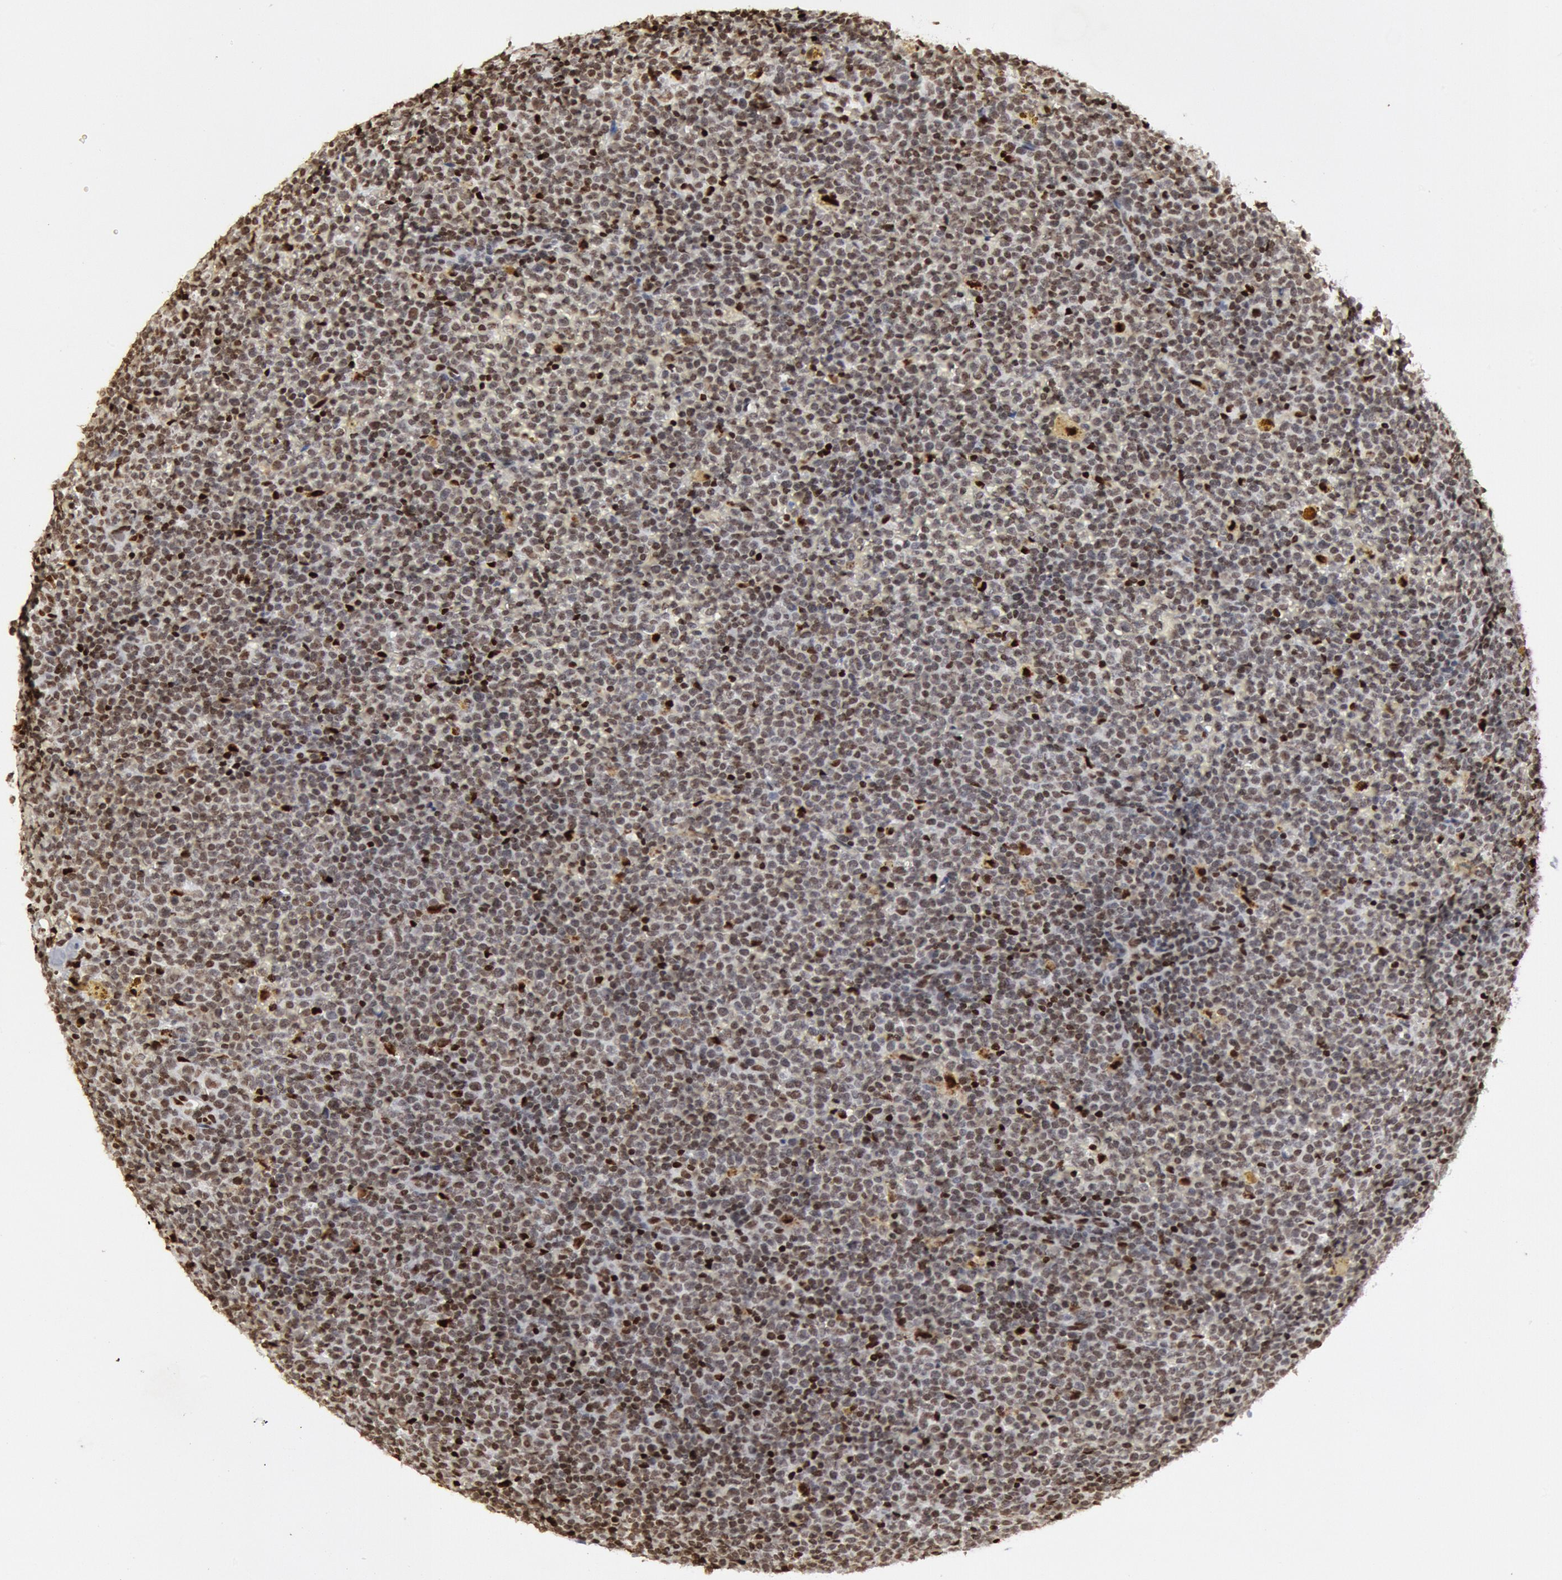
{"staining": {"intensity": "strong", "quantity": ">75%", "location": "nuclear"}, "tissue": "lymphoma", "cell_type": "Tumor cells", "image_type": "cancer", "snomed": [{"axis": "morphology", "description": "Malignant lymphoma, non-Hodgkin's type, Low grade"}, {"axis": "topography", "description": "Lymph node"}], "caption": "A high-resolution image shows IHC staining of lymphoma, which demonstrates strong nuclear expression in about >75% of tumor cells. Nuclei are stained in blue.", "gene": "SUB1", "patient": {"sex": "male", "age": 50}}